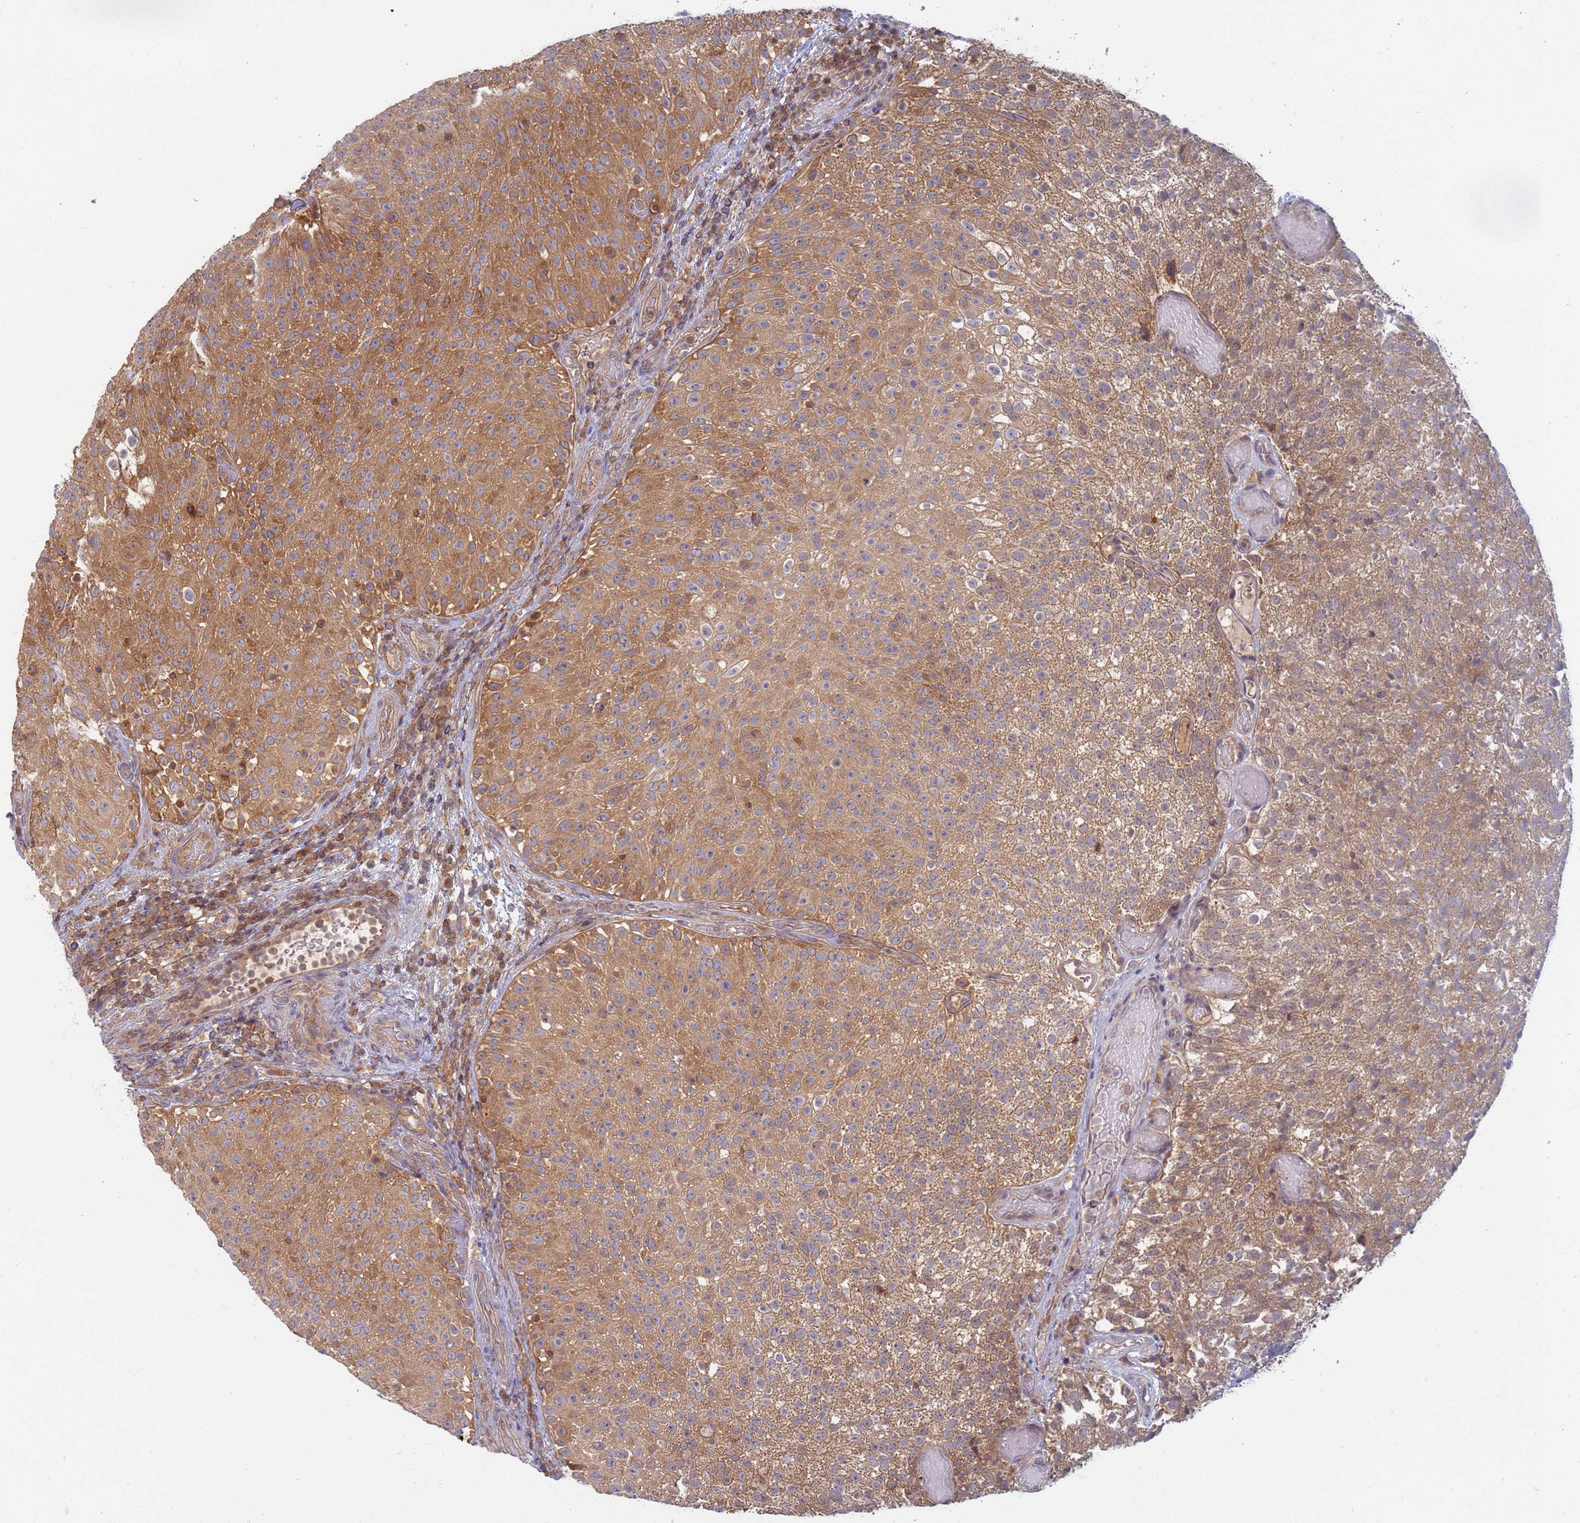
{"staining": {"intensity": "moderate", "quantity": ">75%", "location": "cytoplasmic/membranous"}, "tissue": "urothelial cancer", "cell_type": "Tumor cells", "image_type": "cancer", "snomed": [{"axis": "morphology", "description": "Urothelial carcinoma, Low grade"}, {"axis": "topography", "description": "Urinary bladder"}], "caption": "Human urothelial cancer stained with a protein marker demonstrates moderate staining in tumor cells.", "gene": "SHARPIN", "patient": {"sex": "male", "age": 78}}